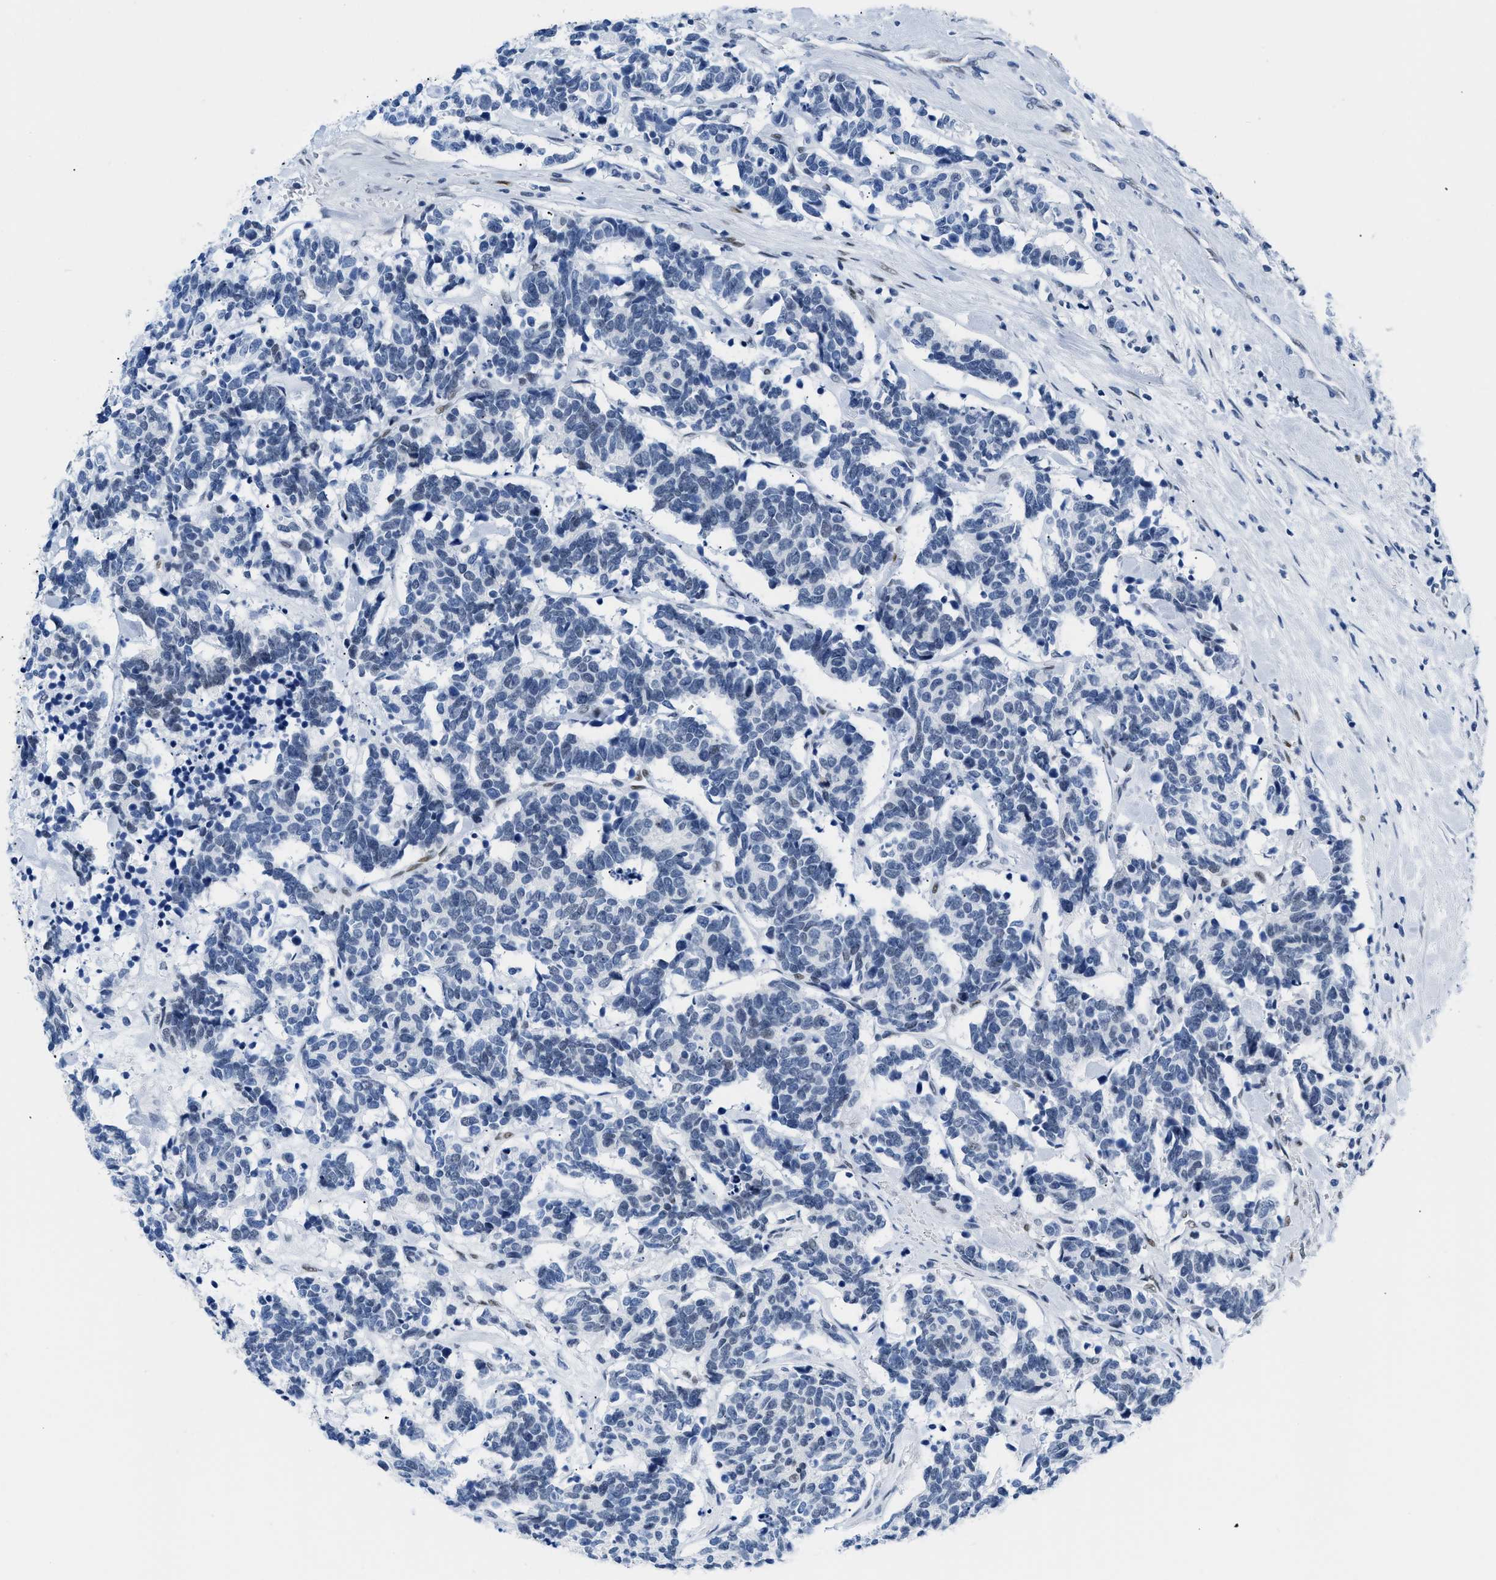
{"staining": {"intensity": "negative", "quantity": "none", "location": "none"}, "tissue": "carcinoid", "cell_type": "Tumor cells", "image_type": "cancer", "snomed": [{"axis": "morphology", "description": "Carcinoma, NOS"}, {"axis": "morphology", "description": "Carcinoid, malignant, NOS"}, {"axis": "topography", "description": "Urinary bladder"}], "caption": "Human carcinoid stained for a protein using immunohistochemistry (IHC) reveals no staining in tumor cells.", "gene": "CTBP1", "patient": {"sex": "male", "age": 57}}